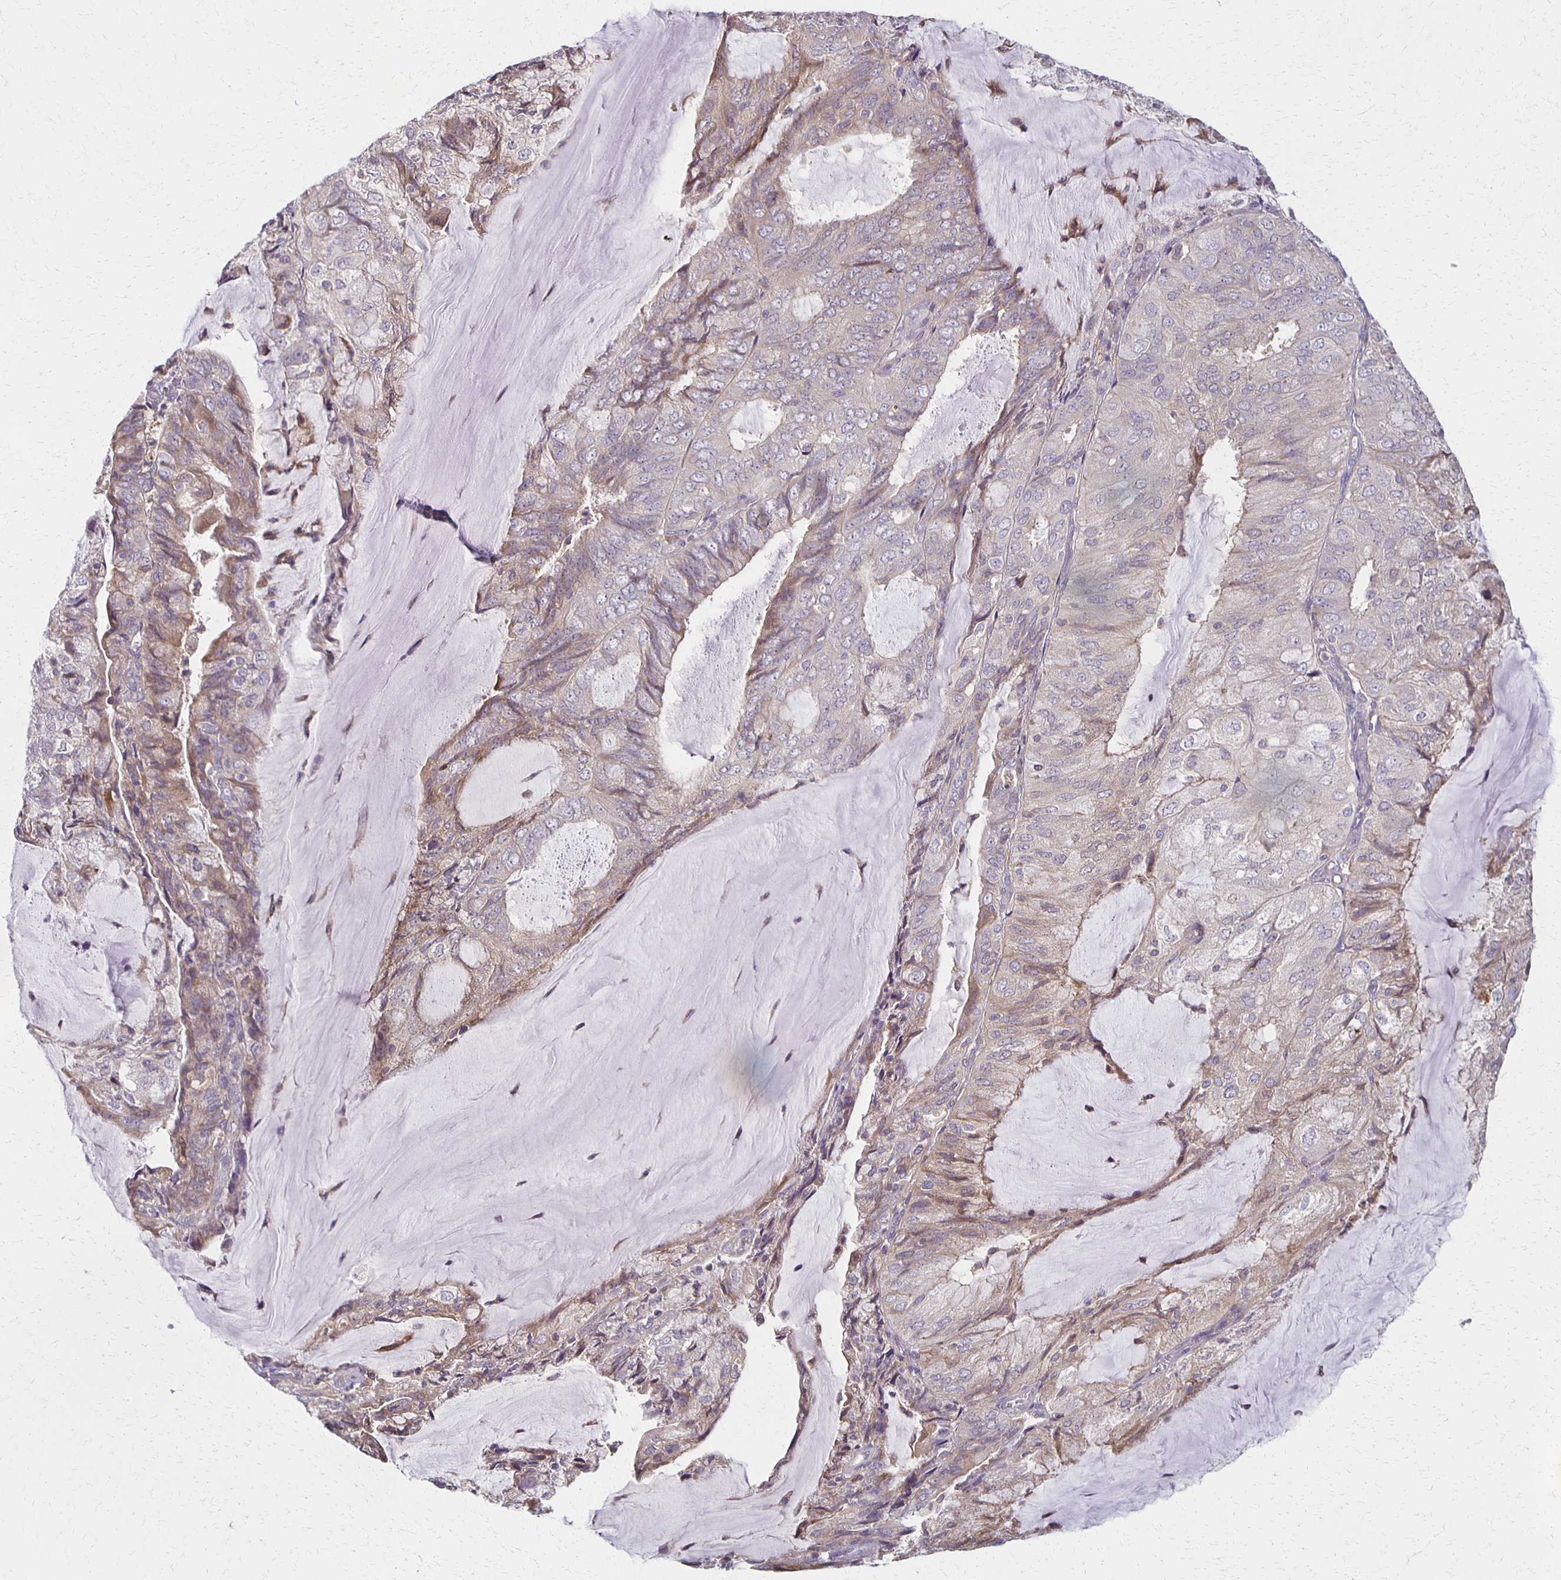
{"staining": {"intensity": "weak", "quantity": ">75%", "location": "cytoplasmic/membranous"}, "tissue": "endometrial cancer", "cell_type": "Tumor cells", "image_type": "cancer", "snomed": [{"axis": "morphology", "description": "Adenocarcinoma, NOS"}, {"axis": "topography", "description": "Endometrium"}], "caption": "Immunohistochemical staining of human adenocarcinoma (endometrial) reveals low levels of weak cytoplasmic/membranous protein staining in approximately >75% of tumor cells. The staining was performed using DAB to visualize the protein expression in brown, while the nuclei were stained in blue with hematoxylin (Magnification: 20x).", "gene": "GPX4", "patient": {"sex": "female", "age": 81}}